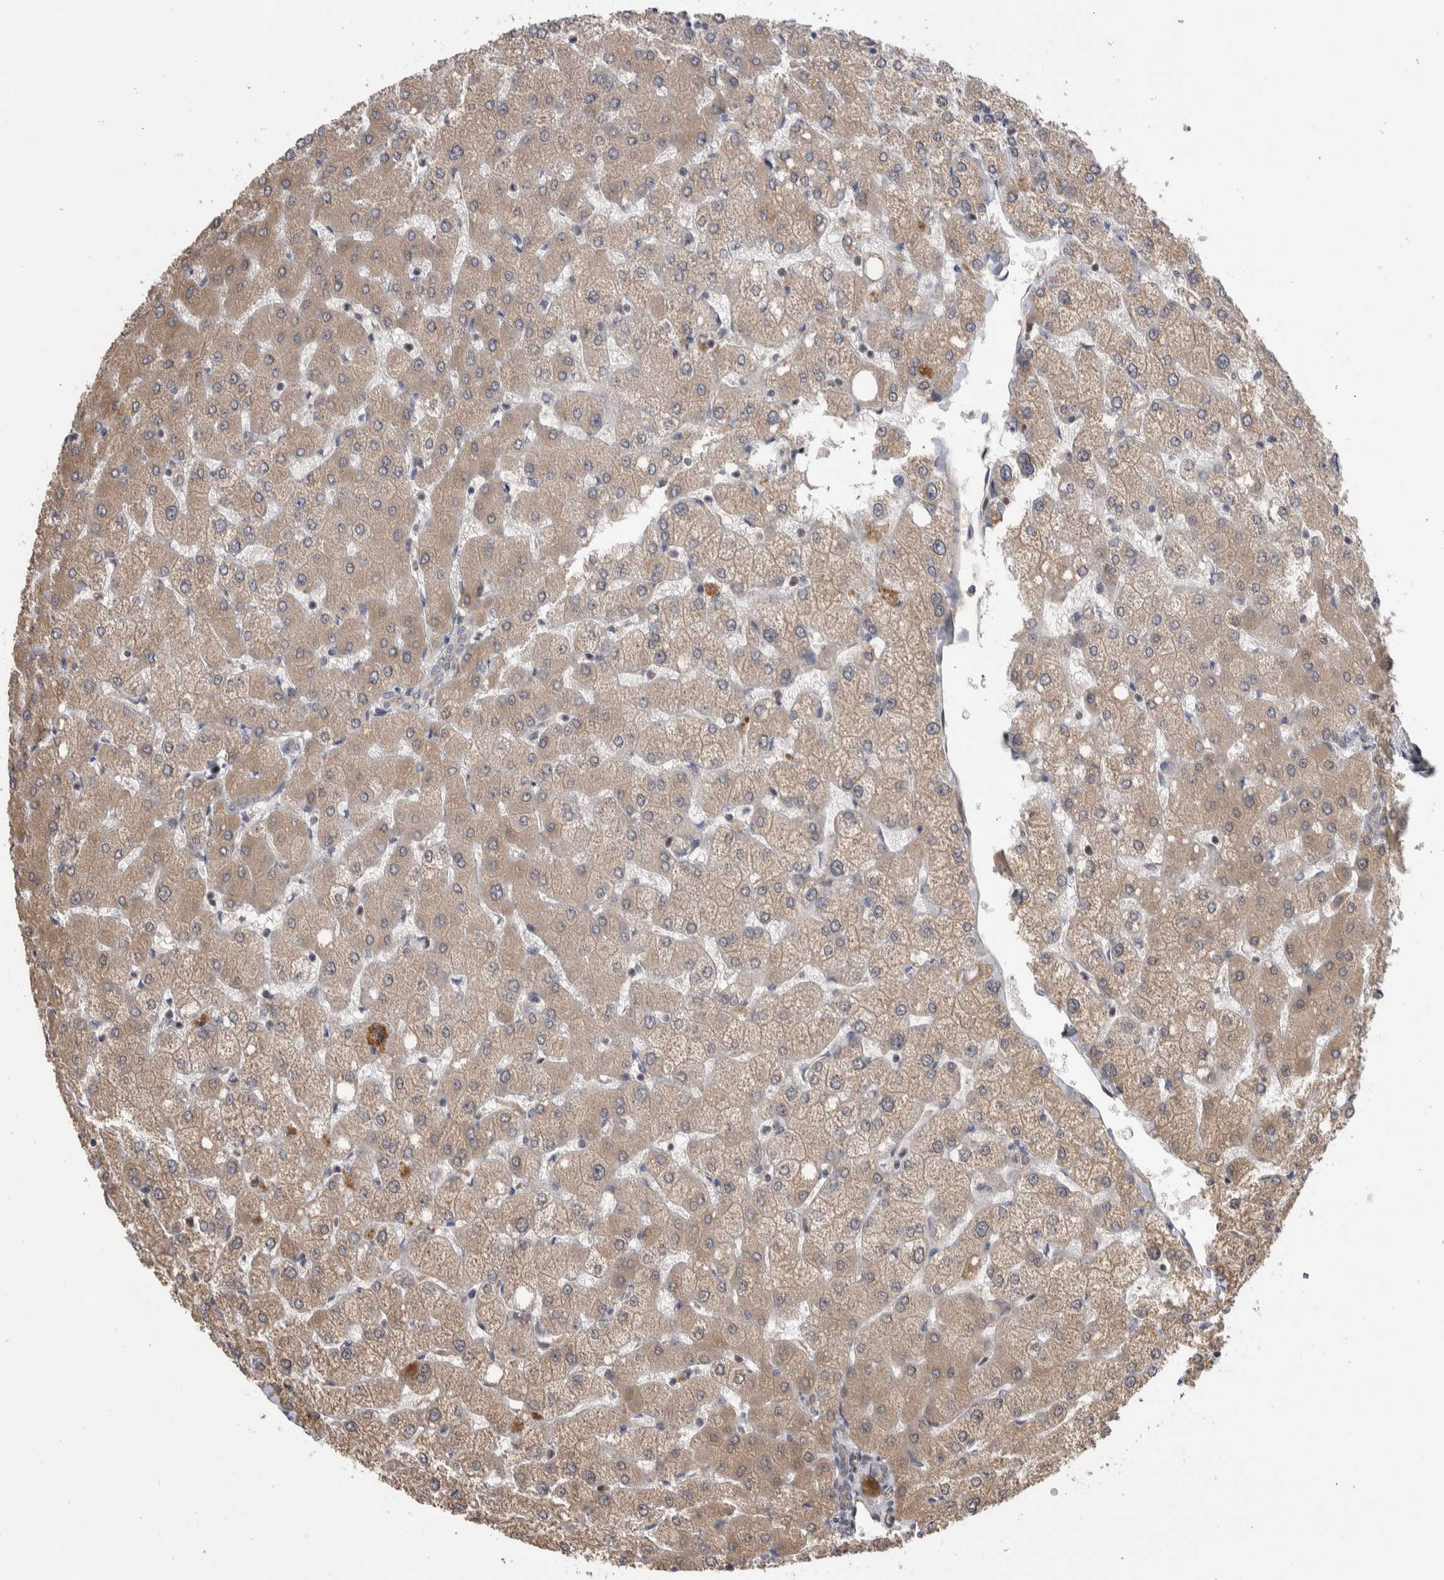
{"staining": {"intensity": "negative", "quantity": "none", "location": "none"}, "tissue": "liver", "cell_type": "Cholangiocytes", "image_type": "normal", "snomed": [{"axis": "morphology", "description": "Normal tissue, NOS"}, {"axis": "topography", "description": "Liver"}], "caption": "Immunohistochemical staining of normal liver reveals no significant staining in cholangiocytes.", "gene": "PRDM4", "patient": {"sex": "female", "age": 54}}